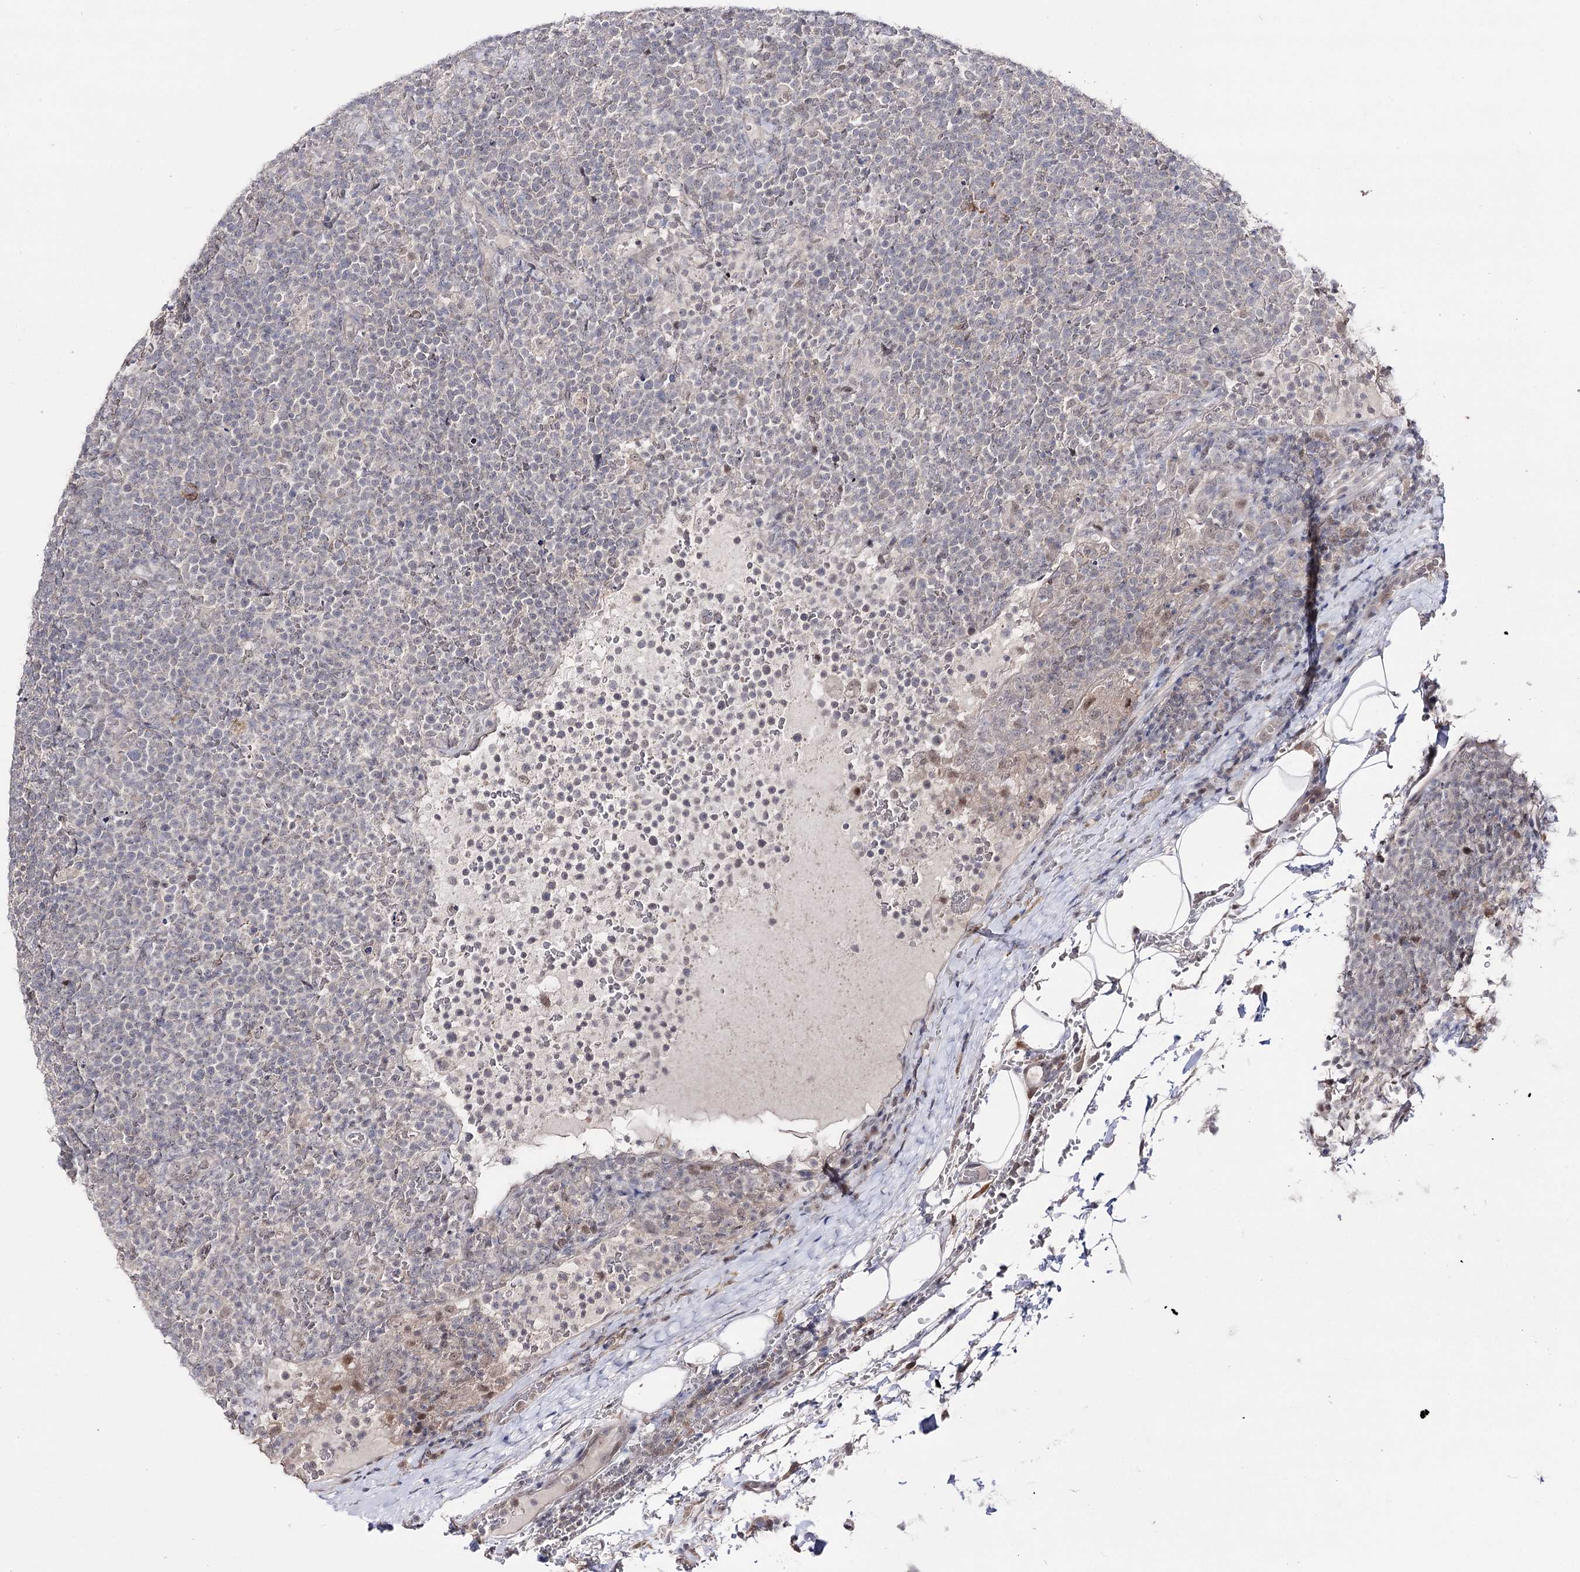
{"staining": {"intensity": "negative", "quantity": "none", "location": "none"}, "tissue": "lymphoma", "cell_type": "Tumor cells", "image_type": "cancer", "snomed": [{"axis": "morphology", "description": "Malignant lymphoma, non-Hodgkin's type, High grade"}, {"axis": "topography", "description": "Lymph node"}], "caption": "Immunohistochemistry (IHC) of human malignant lymphoma, non-Hodgkin's type (high-grade) shows no staining in tumor cells.", "gene": "HSD11B2", "patient": {"sex": "male", "age": 61}}